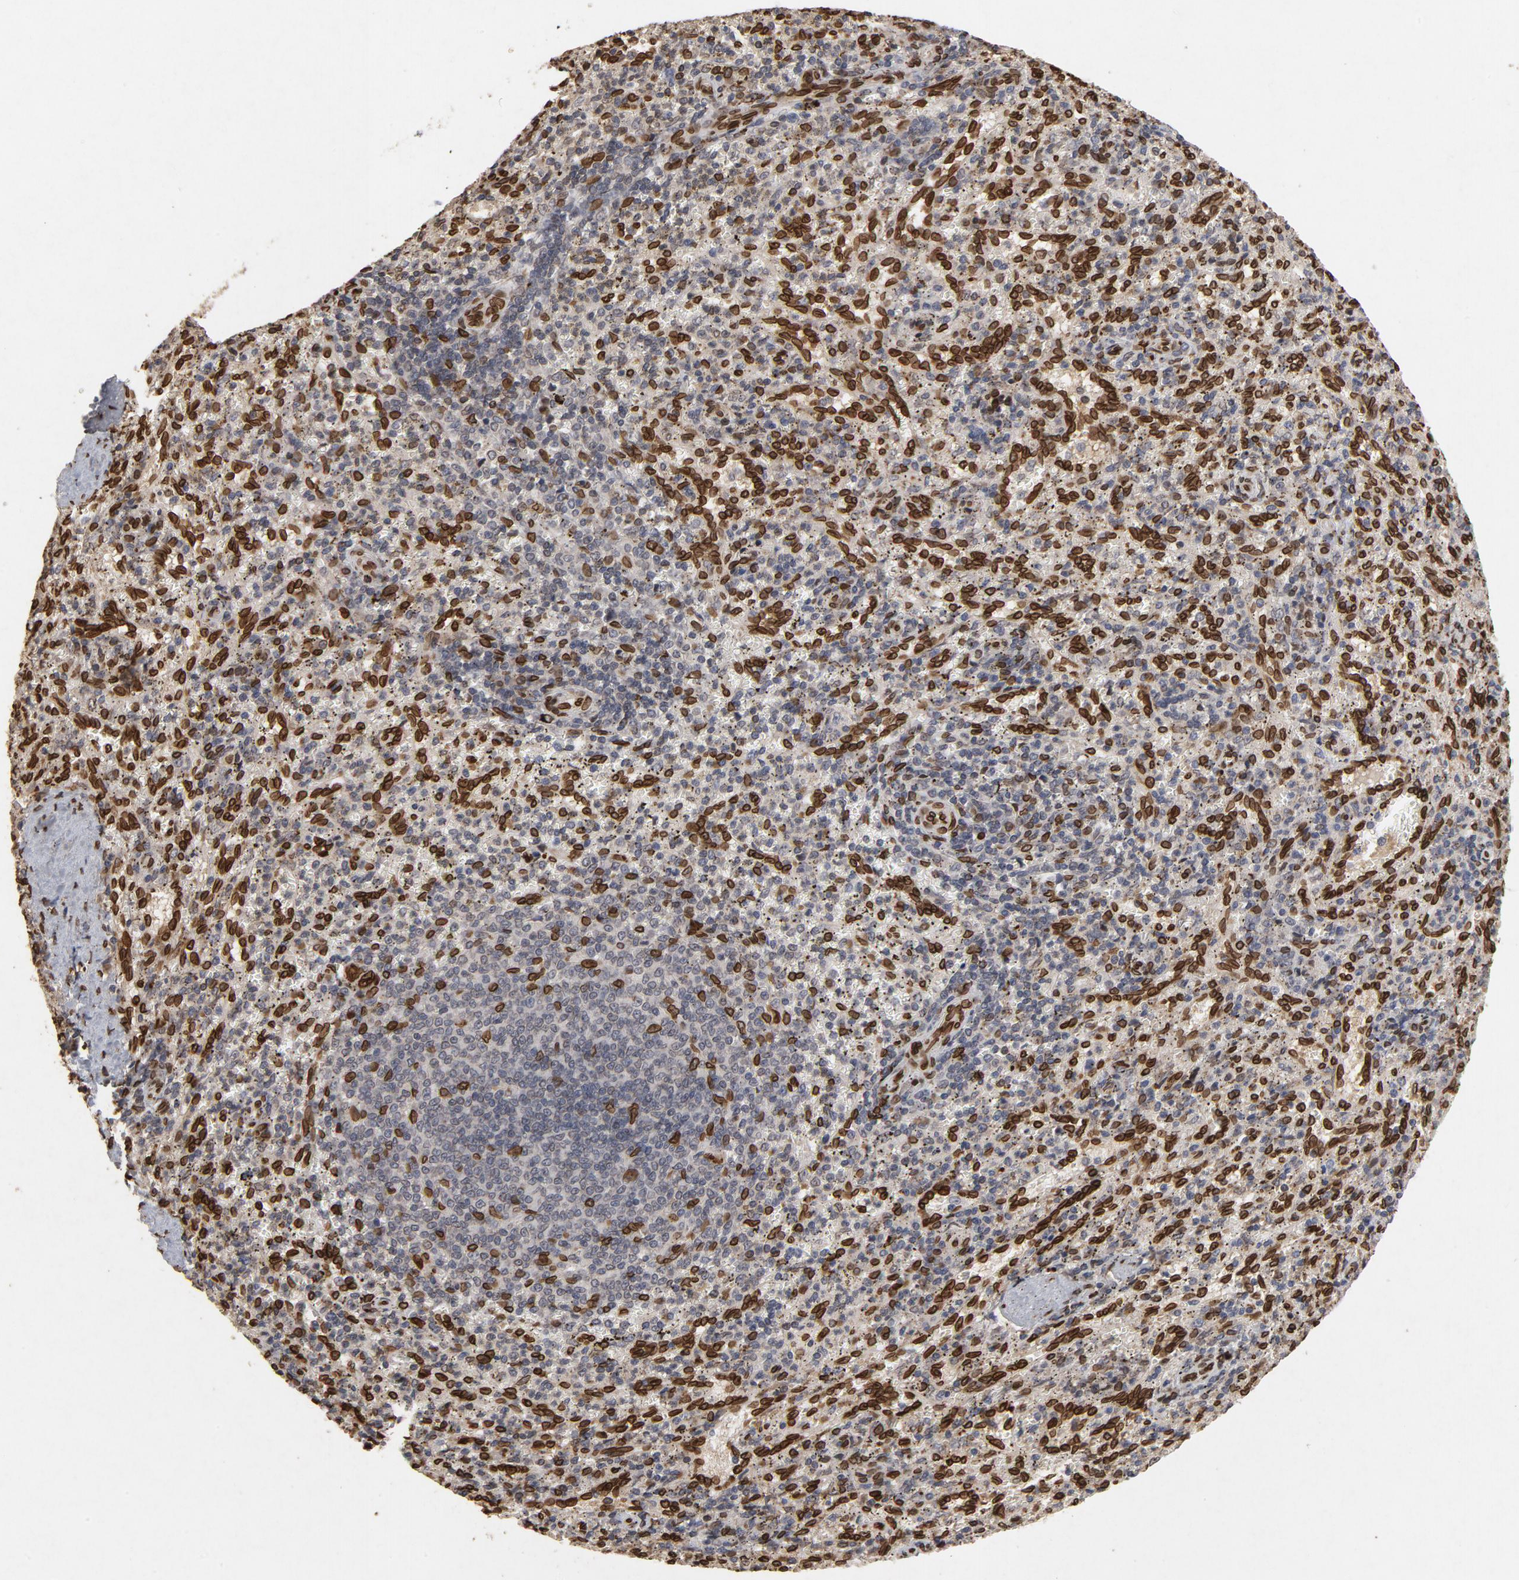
{"staining": {"intensity": "moderate", "quantity": "<25%", "location": "cytoplasmic/membranous,nuclear"}, "tissue": "spleen", "cell_type": "Cells in red pulp", "image_type": "normal", "snomed": [{"axis": "morphology", "description": "Normal tissue, NOS"}, {"axis": "topography", "description": "Spleen"}], "caption": "A low amount of moderate cytoplasmic/membranous,nuclear expression is appreciated in approximately <25% of cells in red pulp in normal spleen.", "gene": "LMNA", "patient": {"sex": "female", "age": 10}}